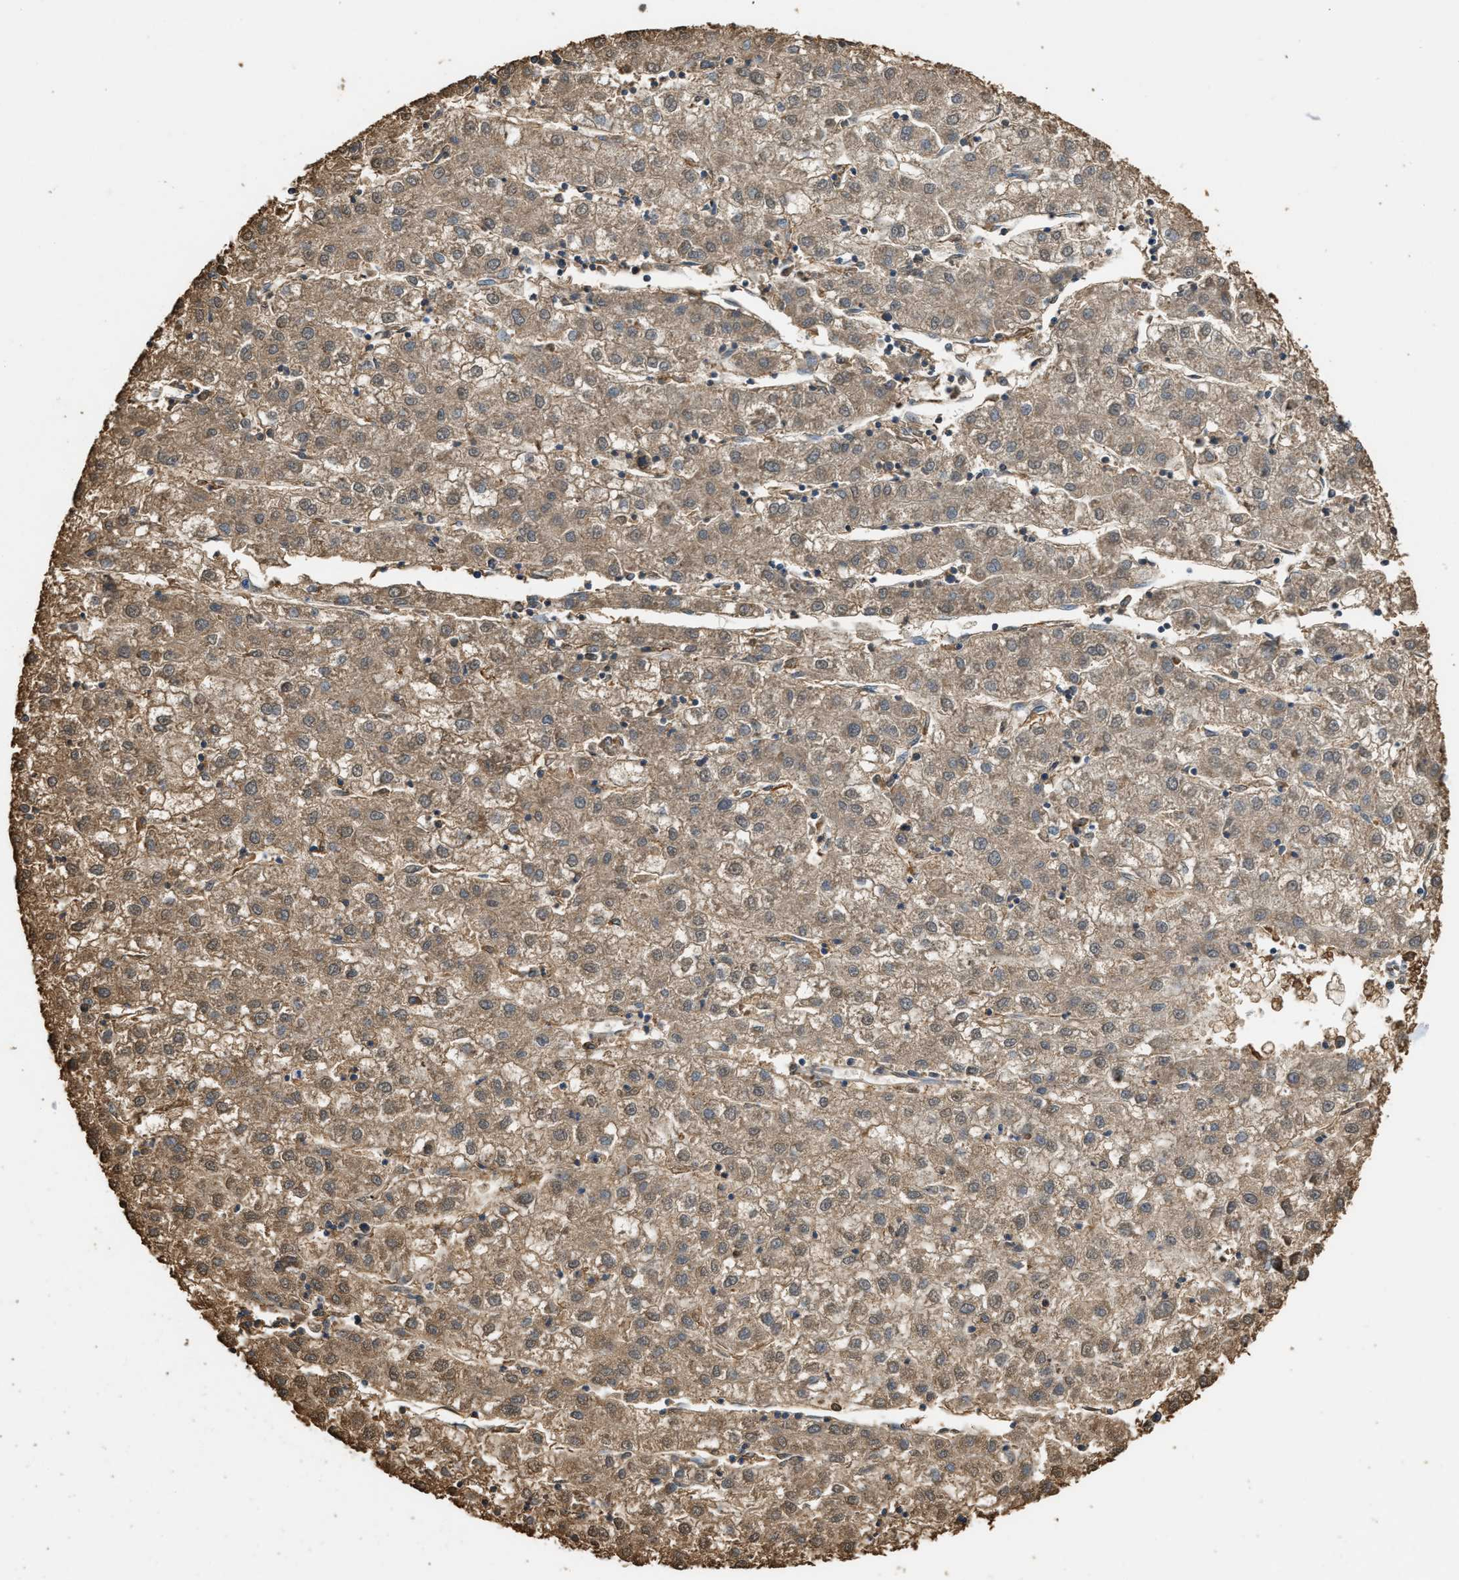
{"staining": {"intensity": "moderate", "quantity": ">75%", "location": "cytoplasmic/membranous"}, "tissue": "liver cancer", "cell_type": "Tumor cells", "image_type": "cancer", "snomed": [{"axis": "morphology", "description": "Carcinoma, Hepatocellular, NOS"}, {"axis": "topography", "description": "Liver"}], "caption": "Liver cancer (hepatocellular carcinoma) tissue reveals moderate cytoplasmic/membranous expression in approximately >75% of tumor cells, visualized by immunohistochemistry.", "gene": "GCN1", "patient": {"sex": "male", "age": 72}}